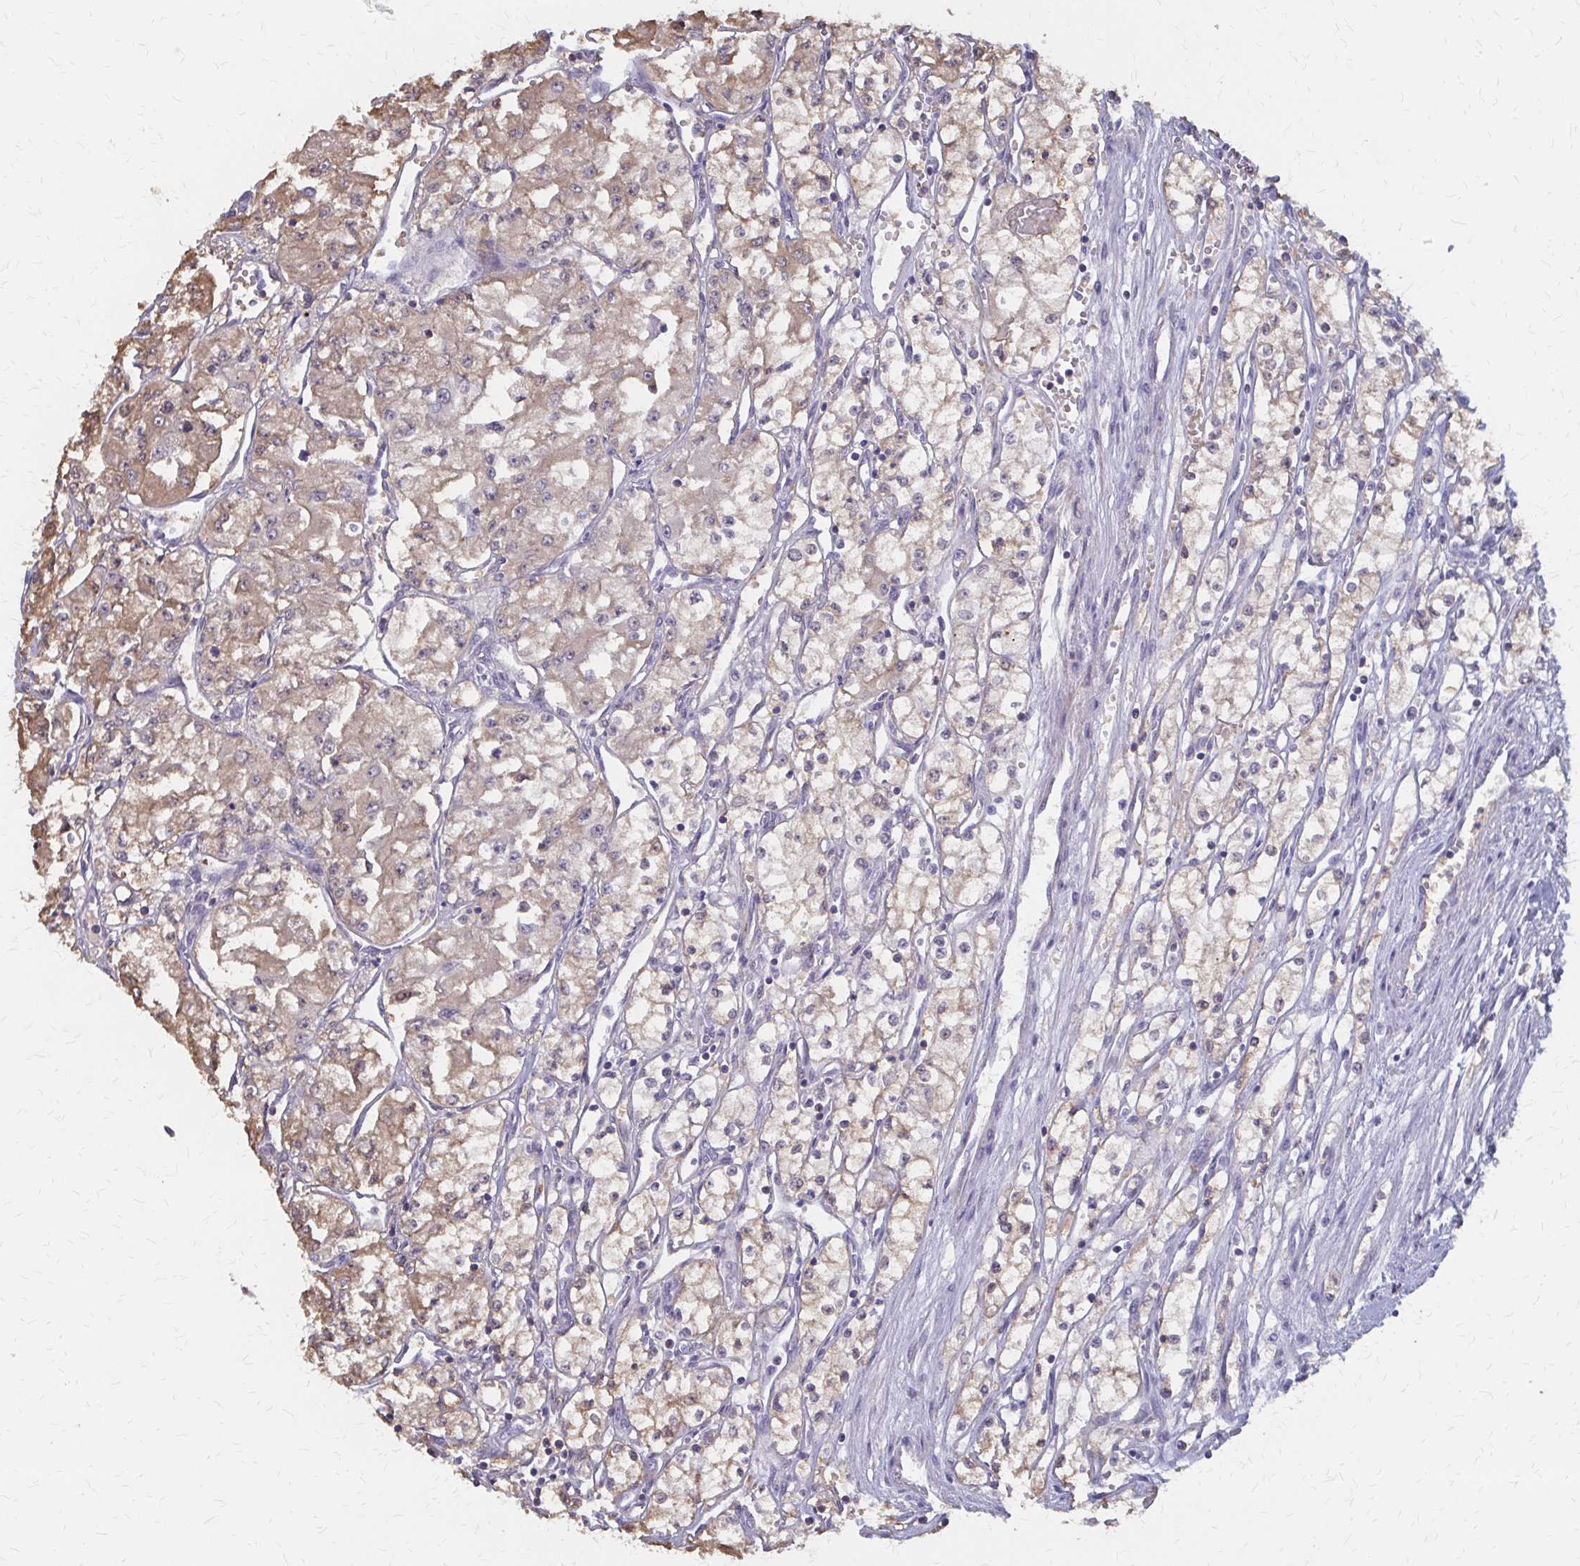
{"staining": {"intensity": "weak", "quantity": "25%-75%", "location": "cytoplasmic/membranous"}, "tissue": "renal cancer", "cell_type": "Tumor cells", "image_type": "cancer", "snomed": [{"axis": "morphology", "description": "Adenocarcinoma, NOS"}, {"axis": "topography", "description": "Kidney"}], "caption": "Protein staining displays weak cytoplasmic/membranous positivity in approximately 25%-75% of tumor cells in renal cancer. The staining was performed using DAB, with brown indicating positive protein expression. Nuclei are stained blue with hematoxylin.", "gene": "IFI44L", "patient": {"sex": "male", "age": 59}}